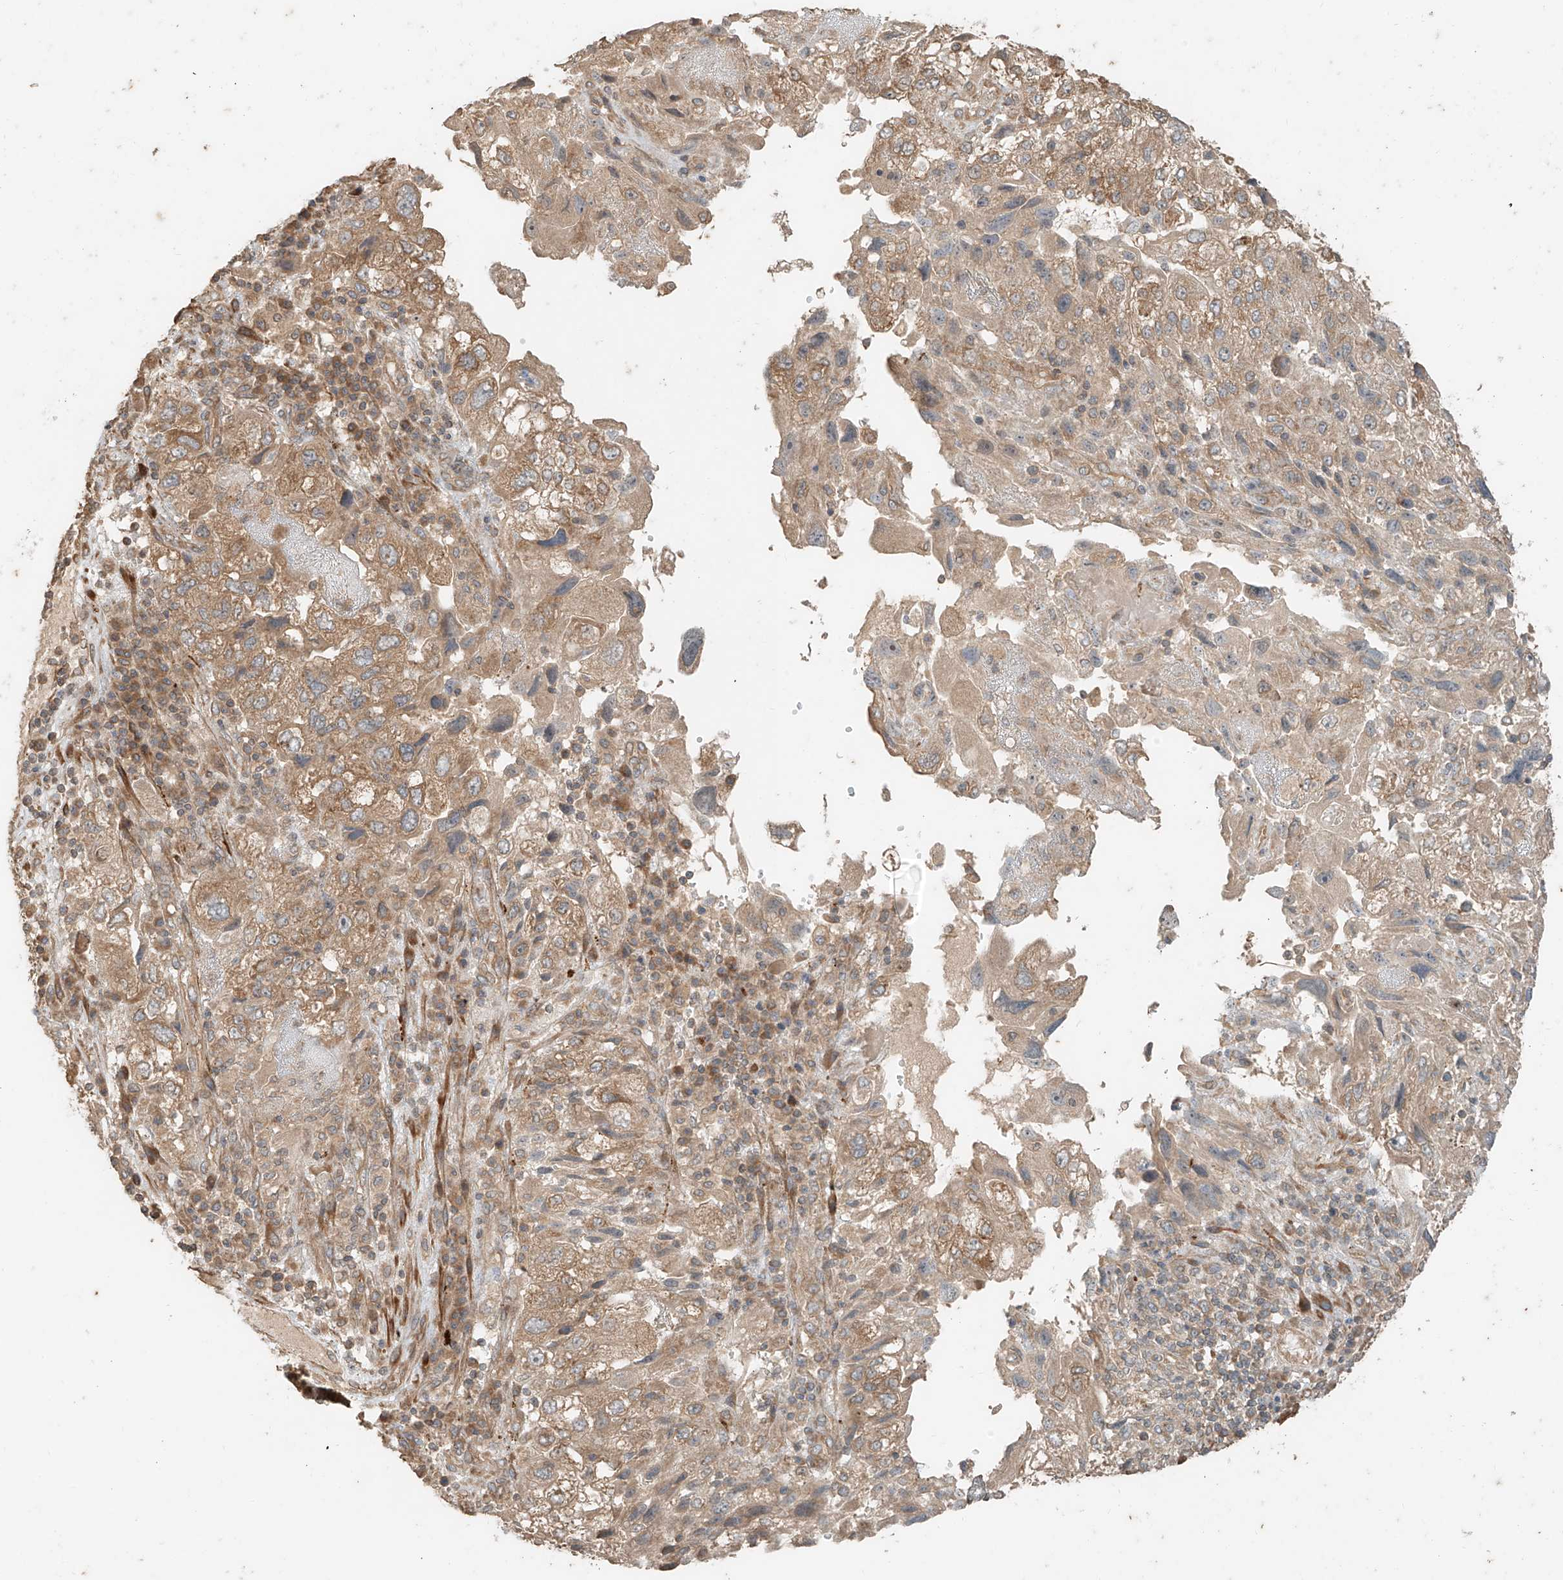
{"staining": {"intensity": "weak", "quantity": ">75%", "location": "cytoplasmic/membranous"}, "tissue": "endometrial cancer", "cell_type": "Tumor cells", "image_type": "cancer", "snomed": [{"axis": "morphology", "description": "Adenocarcinoma, NOS"}, {"axis": "topography", "description": "Endometrium"}], "caption": "An IHC image of neoplastic tissue is shown. Protein staining in brown labels weak cytoplasmic/membranous positivity in adenocarcinoma (endometrial) within tumor cells.", "gene": "ANKZF1", "patient": {"sex": "female", "age": 49}}